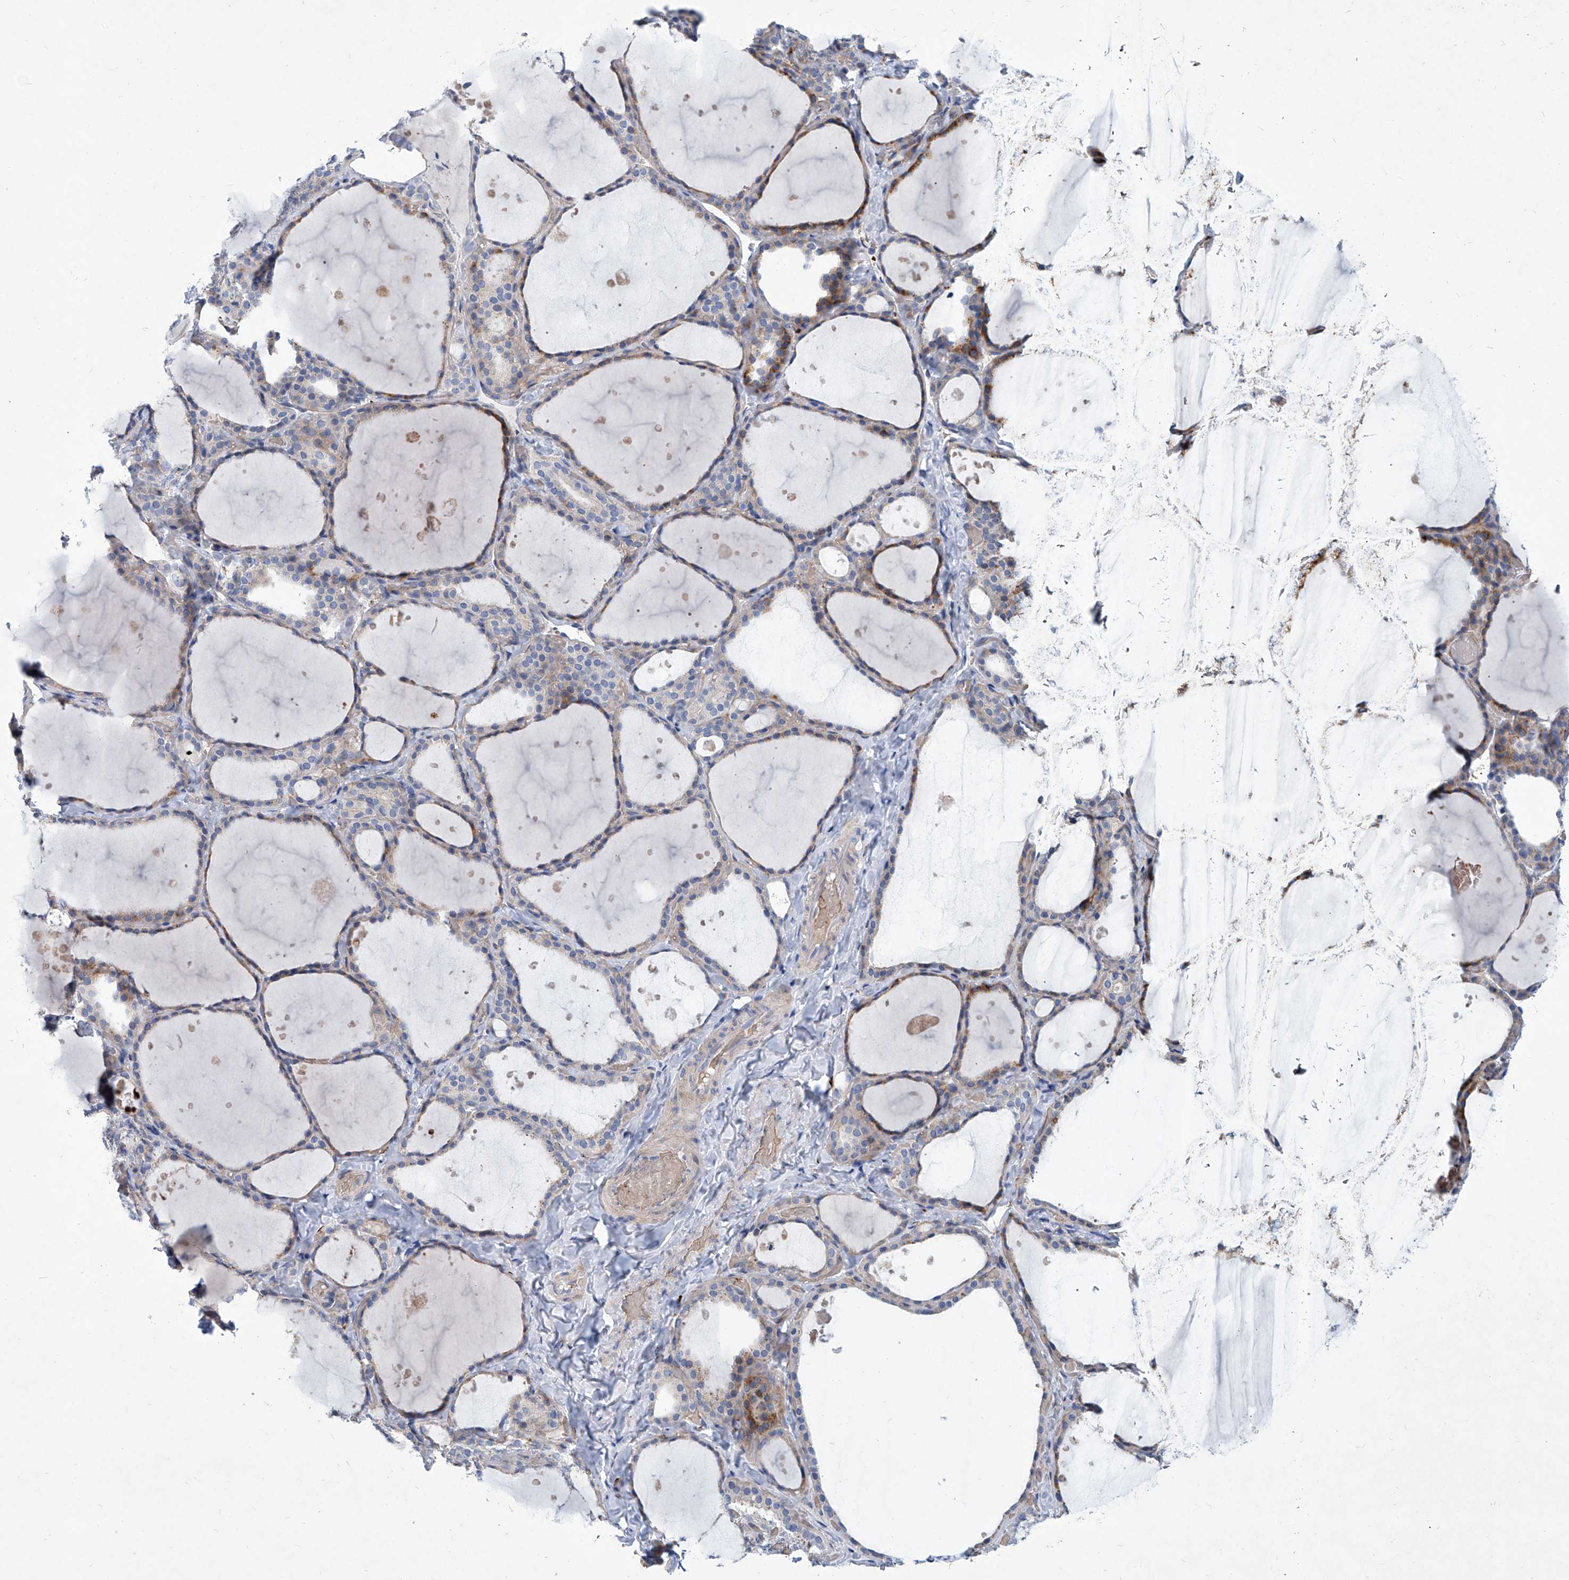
{"staining": {"intensity": "moderate", "quantity": "<25%", "location": "cytoplasmic/membranous"}, "tissue": "thyroid gland", "cell_type": "Glandular cells", "image_type": "normal", "snomed": [{"axis": "morphology", "description": "Normal tissue, NOS"}, {"axis": "topography", "description": "Thyroid gland"}], "caption": "Approximately <25% of glandular cells in benign thyroid gland demonstrate moderate cytoplasmic/membranous protein staining as visualized by brown immunohistochemical staining.", "gene": "FPR2", "patient": {"sex": "female", "age": 44}}